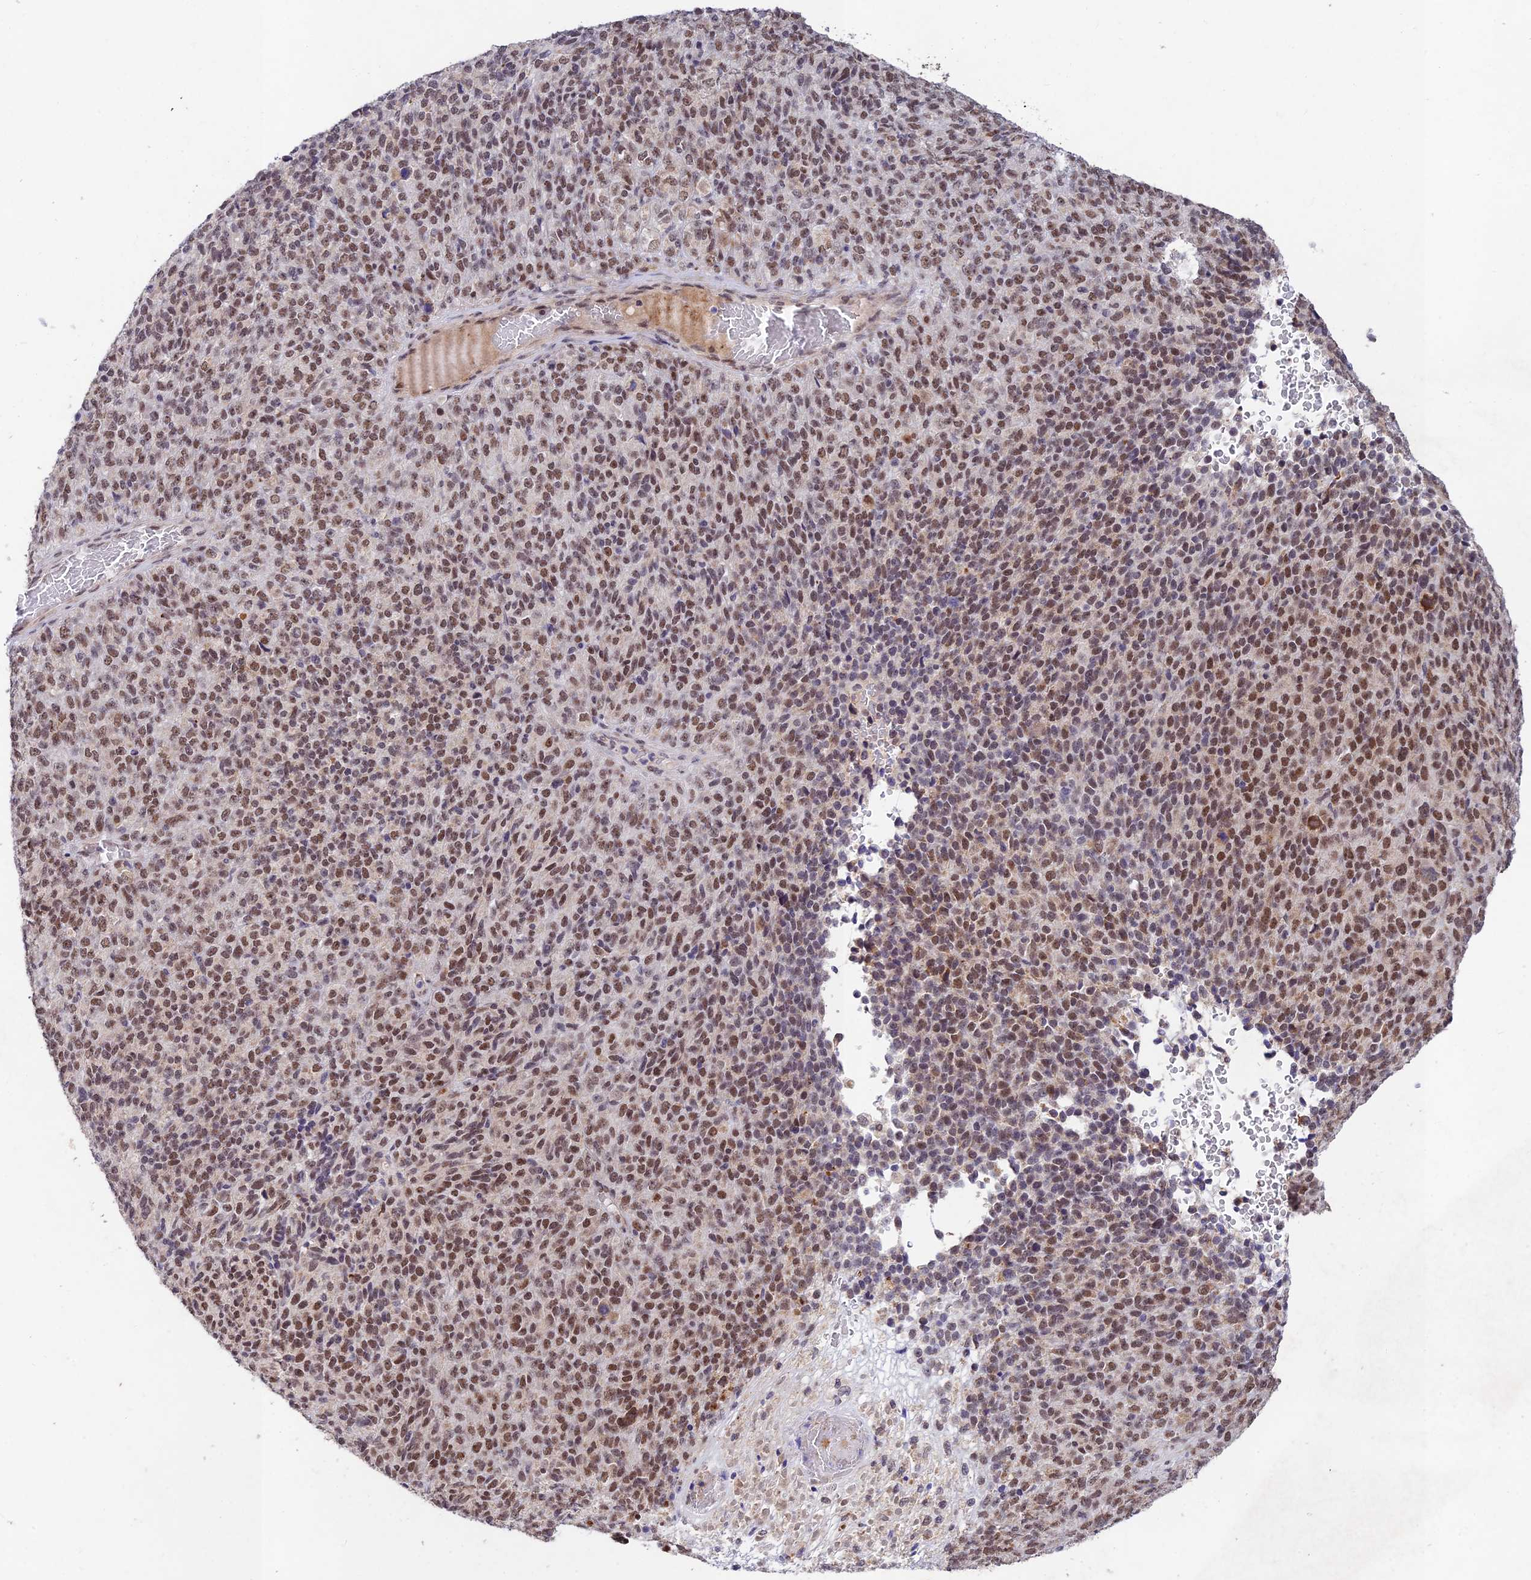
{"staining": {"intensity": "moderate", "quantity": ">75%", "location": "nuclear"}, "tissue": "melanoma", "cell_type": "Tumor cells", "image_type": "cancer", "snomed": [{"axis": "morphology", "description": "Malignant melanoma, Metastatic site"}, {"axis": "topography", "description": "Brain"}], "caption": "Moderate nuclear positivity is seen in about >75% of tumor cells in melanoma.", "gene": "RAVER1", "patient": {"sex": "female", "age": 56}}